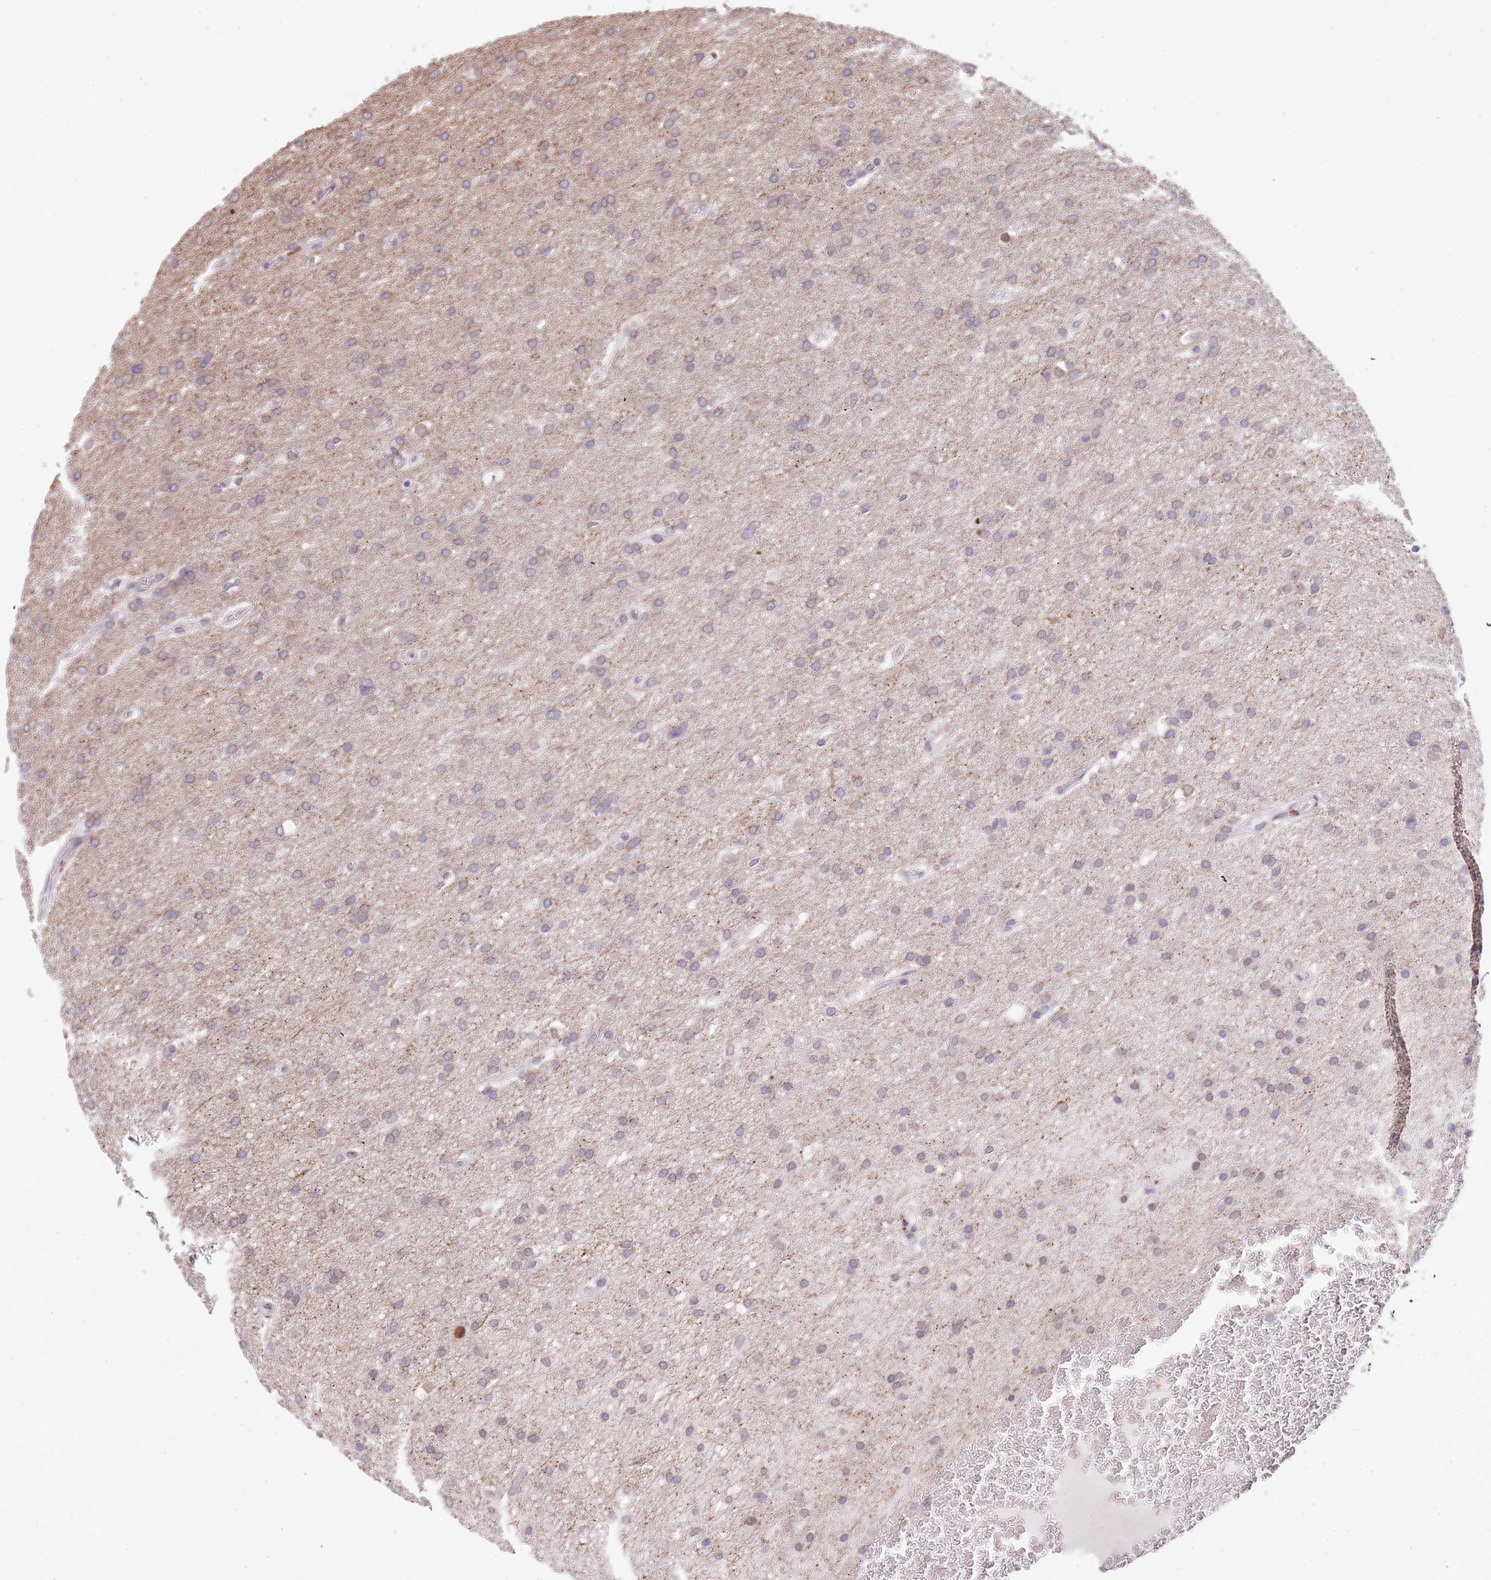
{"staining": {"intensity": "weak", "quantity": ">75%", "location": "cytoplasmic/membranous"}, "tissue": "glioma", "cell_type": "Tumor cells", "image_type": "cancer", "snomed": [{"axis": "morphology", "description": "Glioma, malignant, High grade"}, {"axis": "topography", "description": "Cerebral cortex"}], "caption": "Immunohistochemistry (IHC) of human glioma demonstrates low levels of weak cytoplasmic/membranous positivity in about >75% of tumor cells.", "gene": "KLHDC2", "patient": {"sex": "female", "age": 36}}